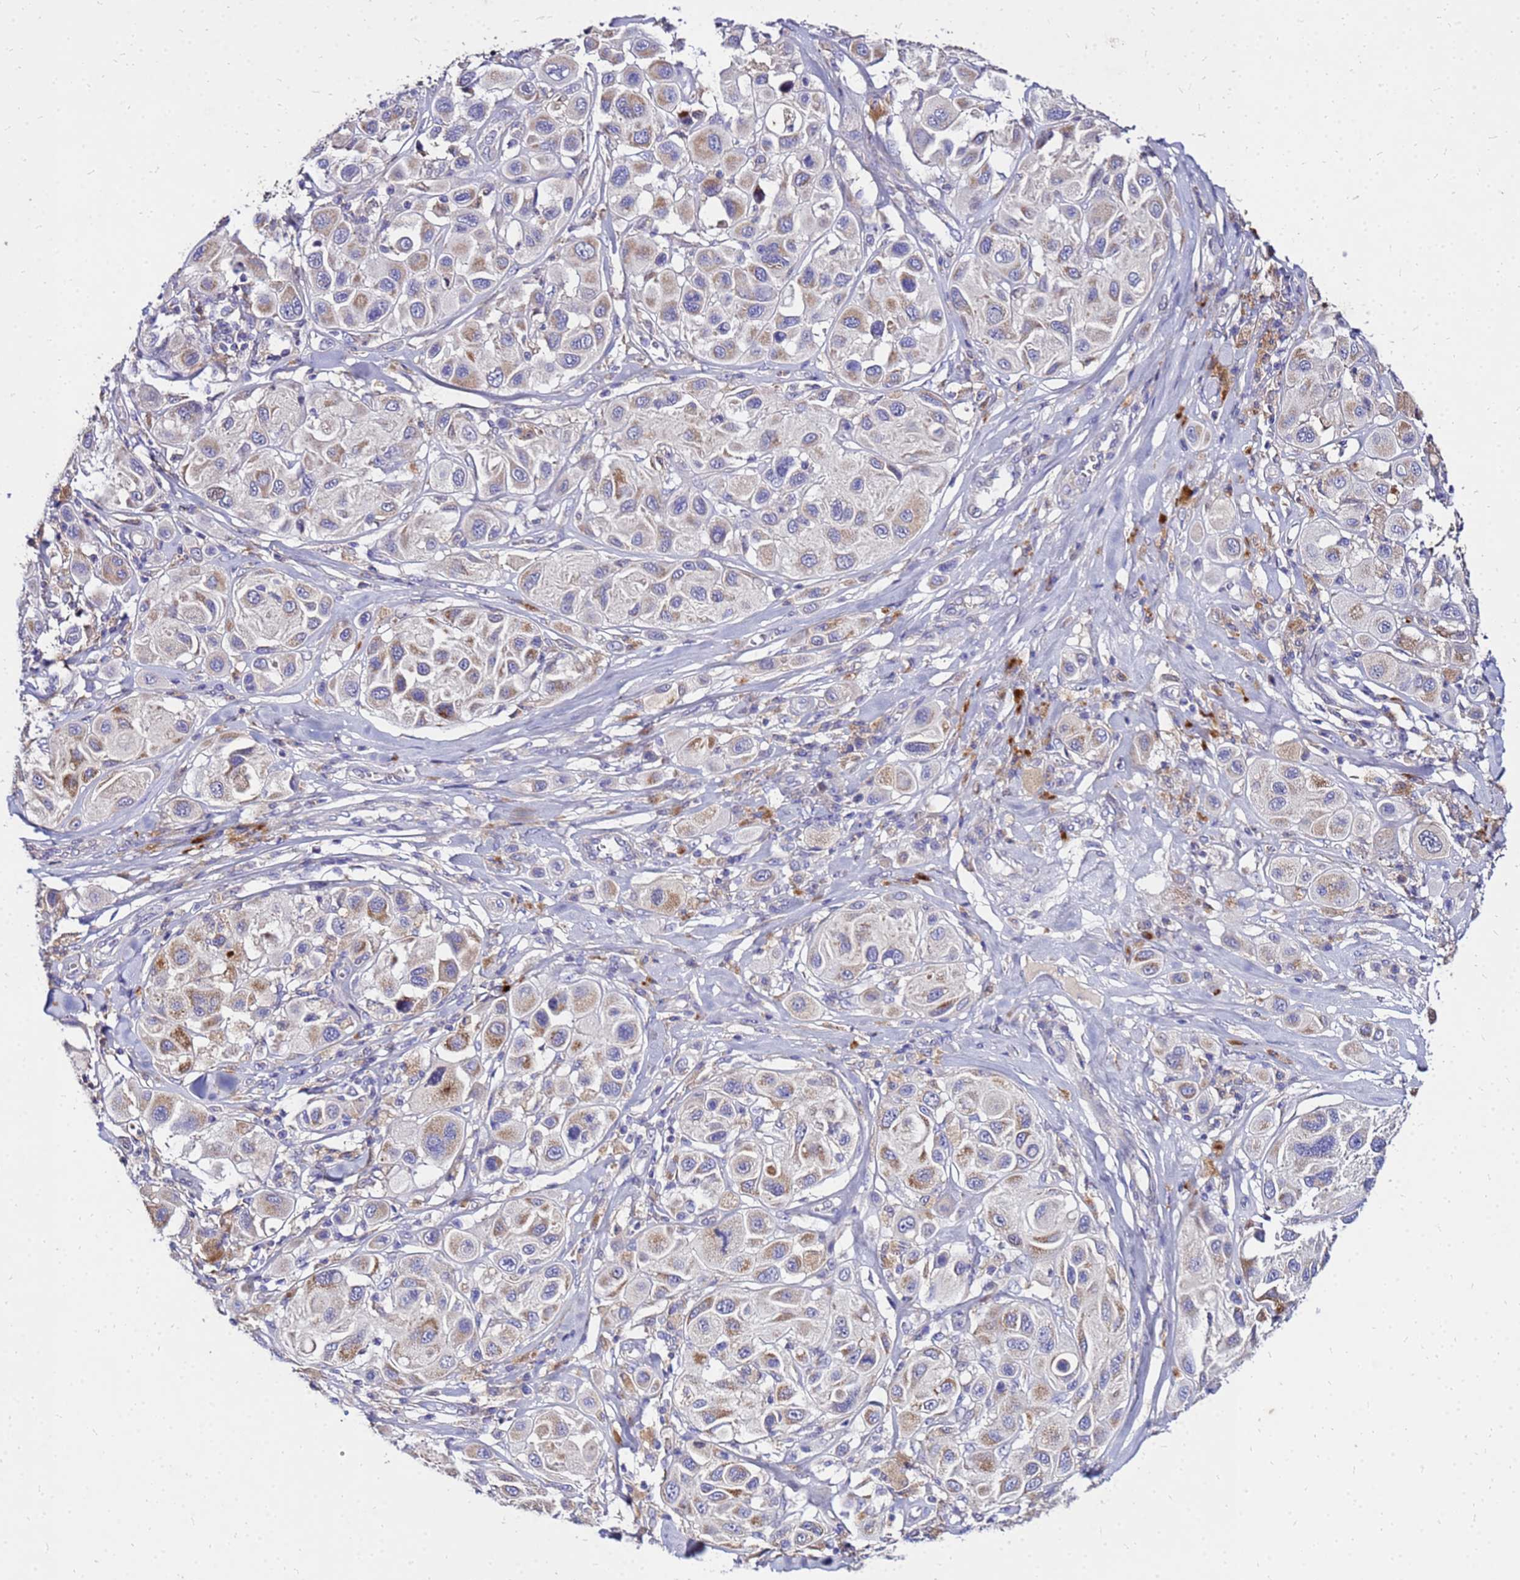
{"staining": {"intensity": "weak", "quantity": "25%-75%", "location": "cytoplasmic/membranous"}, "tissue": "melanoma", "cell_type": "Tumor cells", "image_type": "cancer", "snomed": [{"axis": "morphology", "description": "Malignant melanoma, Metastatic site"}, {"axis": "topography", "description": "Skin"}], "caption": "The photomicrograph exhibits staining of malignant melanoma (metastatic site), revealing weak cytoplasmic/membranous protein expression (brown color) within tumor cells.", "gene": "COX14", "patient": {"sex": "male", "age": 41}}